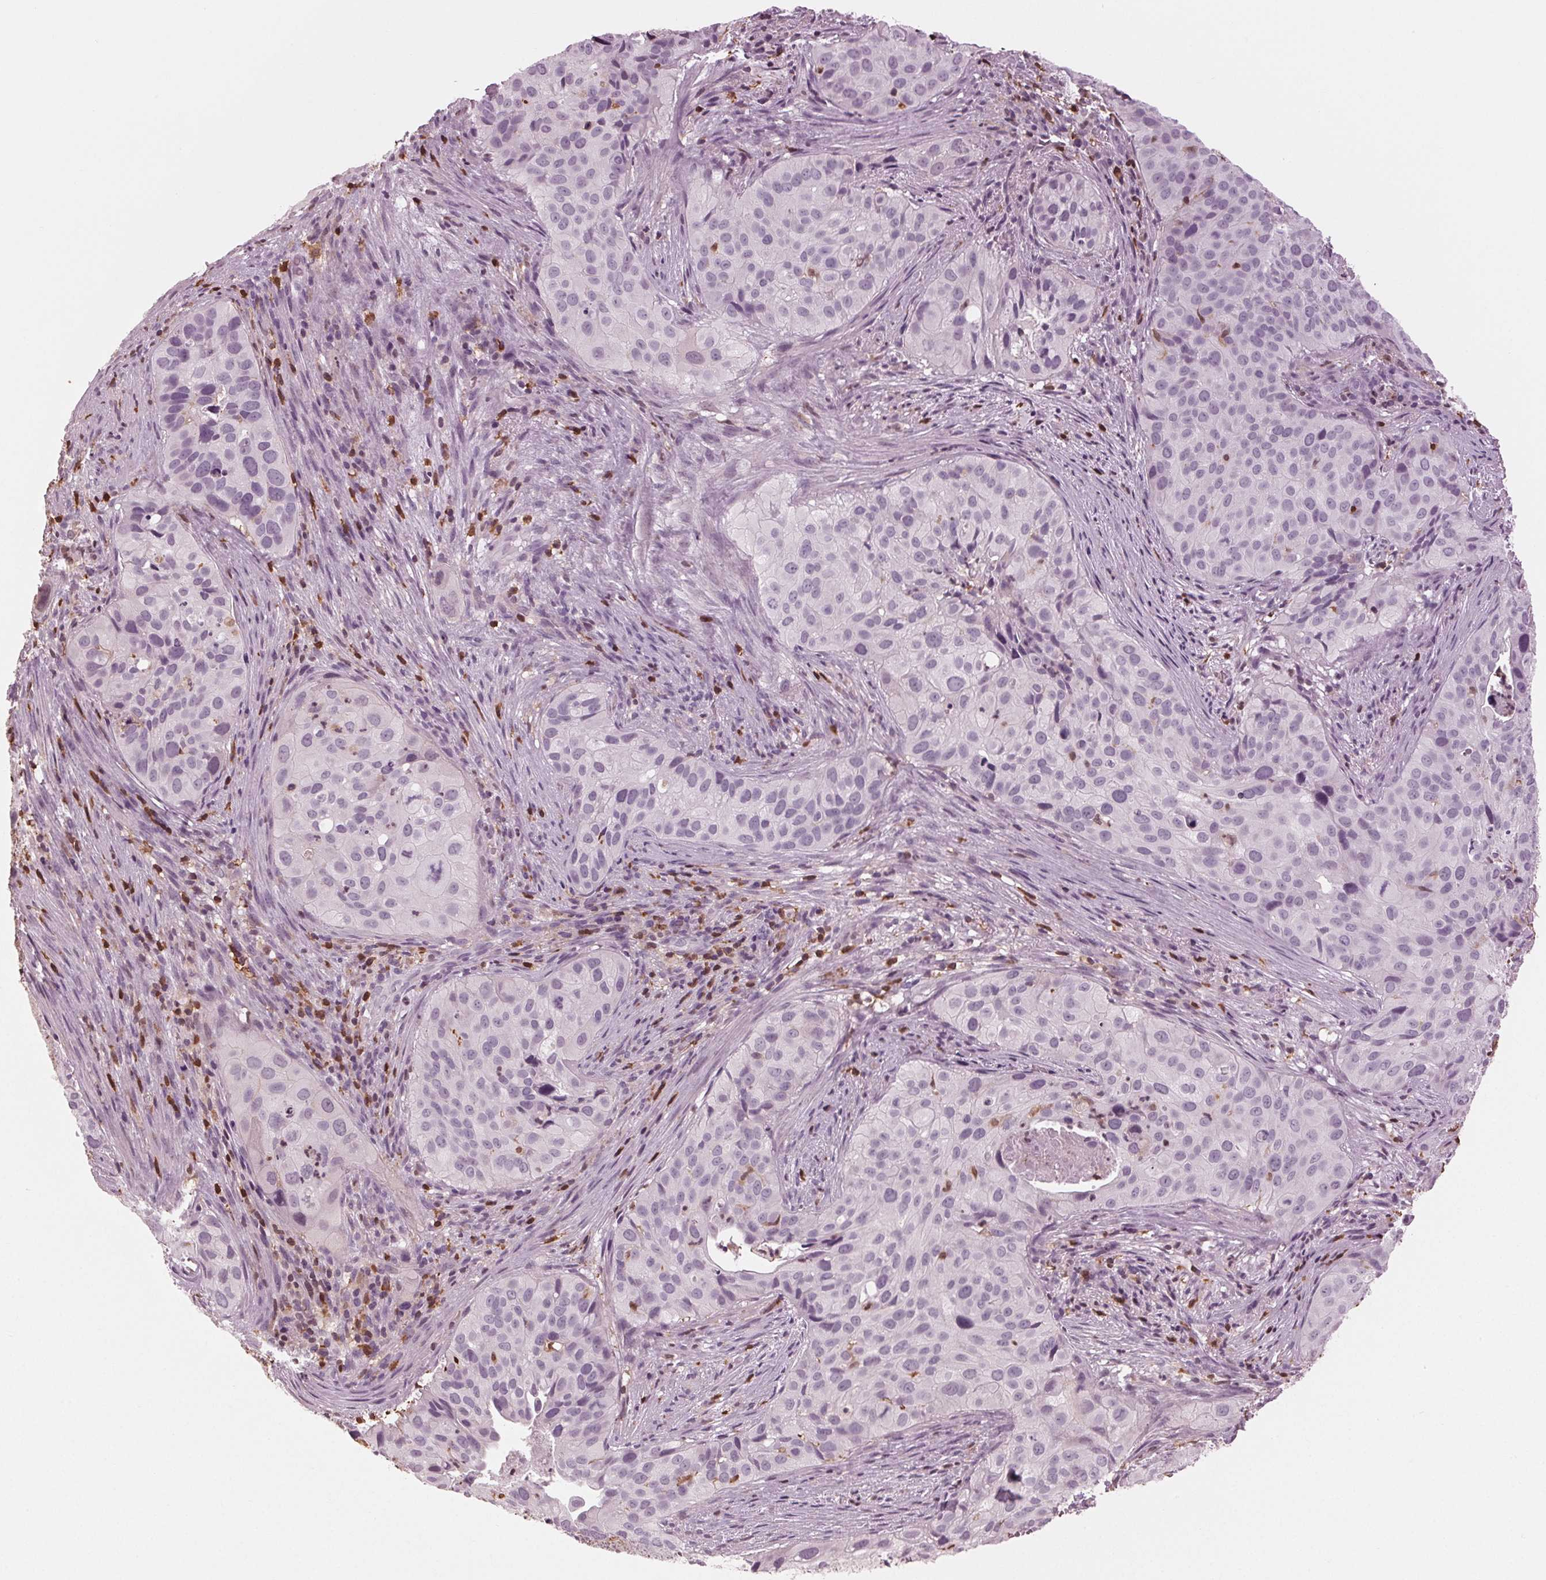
{"staining": {"intensity": "negative", "quantity": "none", "location": "none"}, "tissue": "cervical cancer", "cell_type": "Tumor cells", "image_type": "cancer", "snomed": [{"axis": "morphology", "description": "Squamous cell carcinoma, NOS"}, {"axis": "topography", "description": "Cervix"}], "caption": "This micrograph is of cervical squamous cell carcinoma stained with immunohistochemistry to label a protein in brown with the nuclei are counter-stained blue. There is no expression in tumor cells.", "gene": "BTLA", "patient": {"sex": "female", "age": 38}}